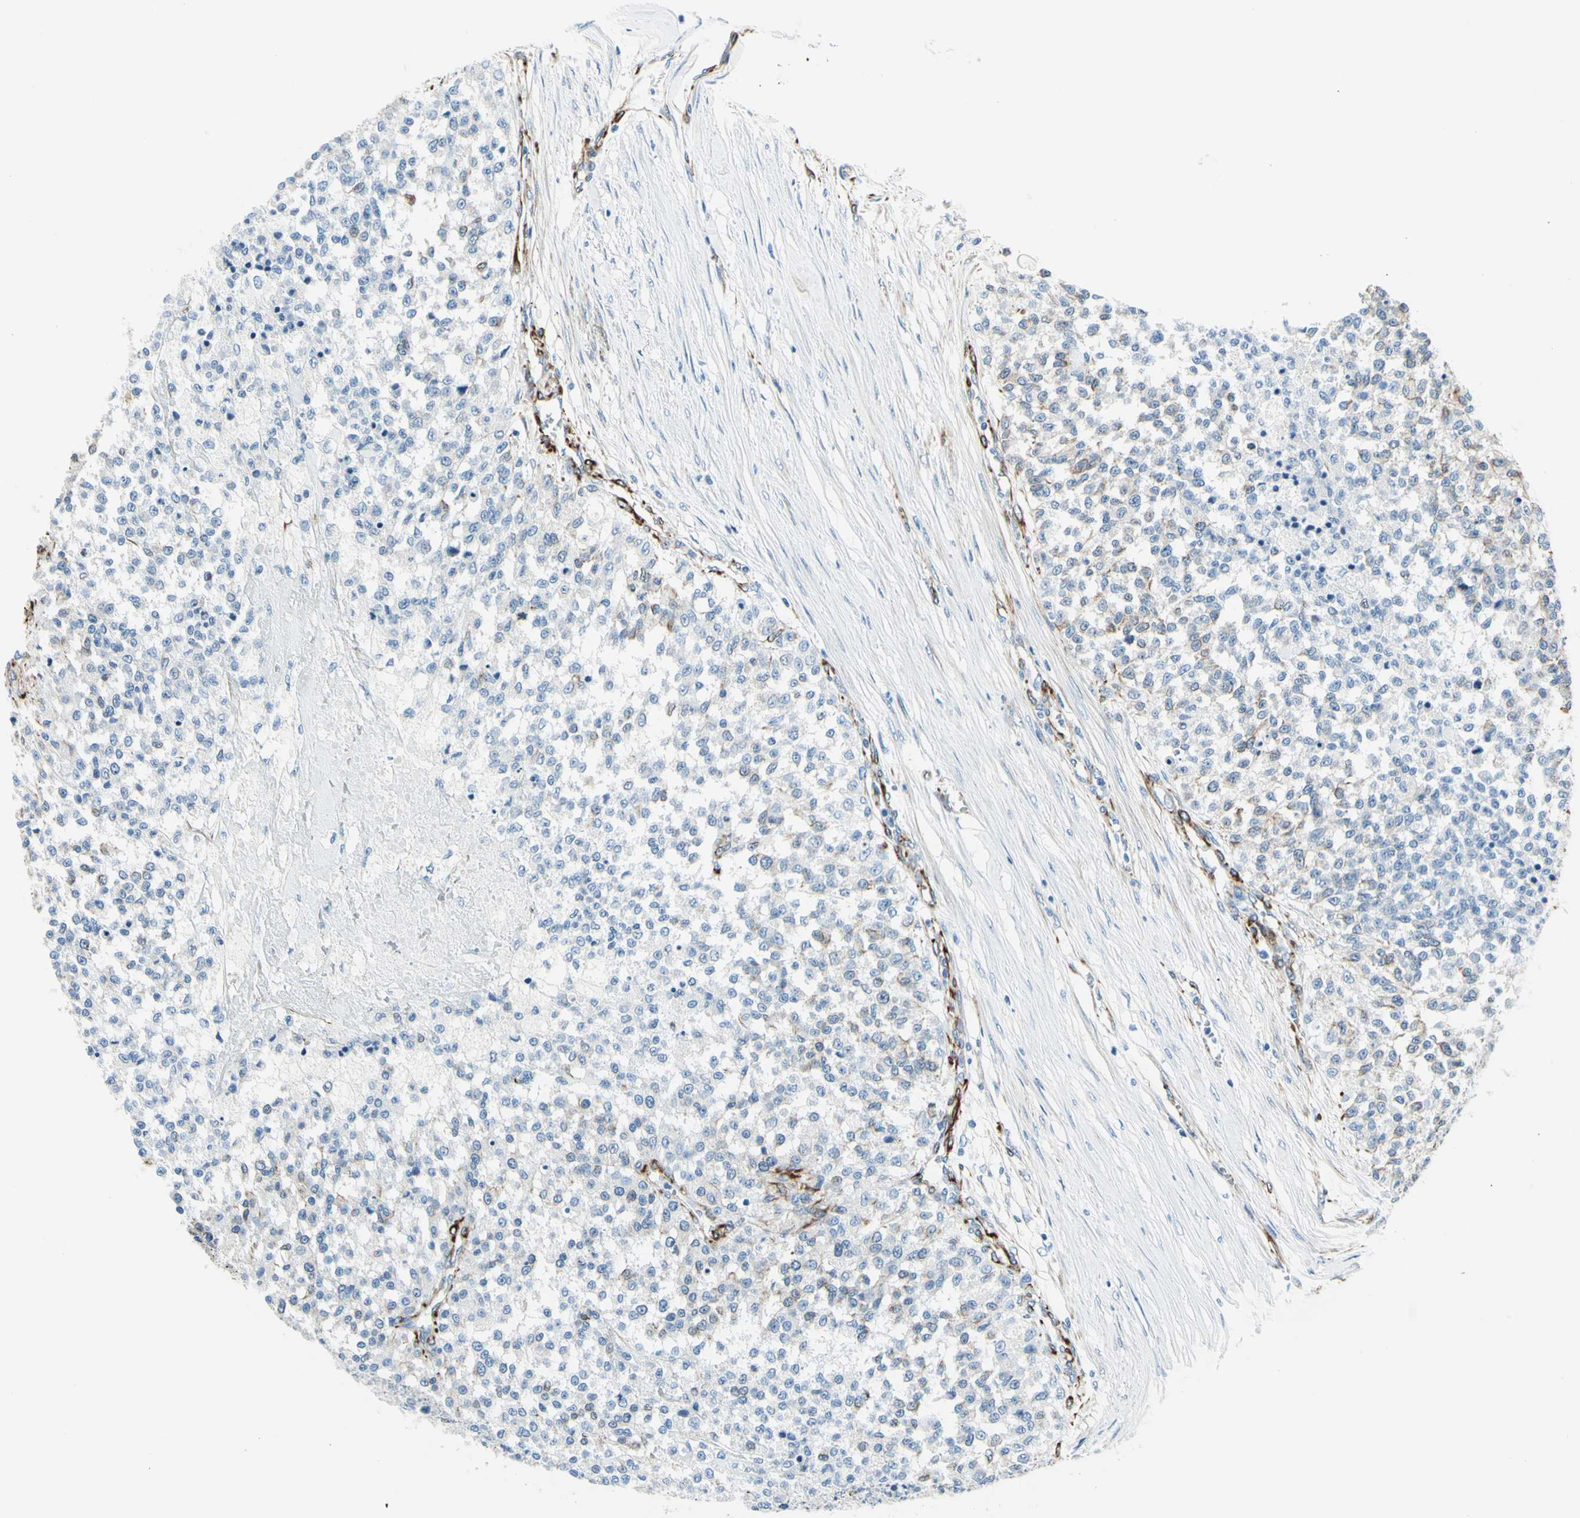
{"staining": {"intensity": "negative", "quantity": "none", "location": "none"}, "tissue": "testis cancer", "cell_type": "Tumor cells", "image_type": "cancer", "snomed": [{"axis": "morphology", "description": "Seminoma, NOS"}, {"axis": "topography", "description": "Testis"}], "caption": "Tumor cells show no significant protein expression in testis cancer (seminoma).", "gene": "PTH2R", "patient": {"sex": "male", "age": 59}}